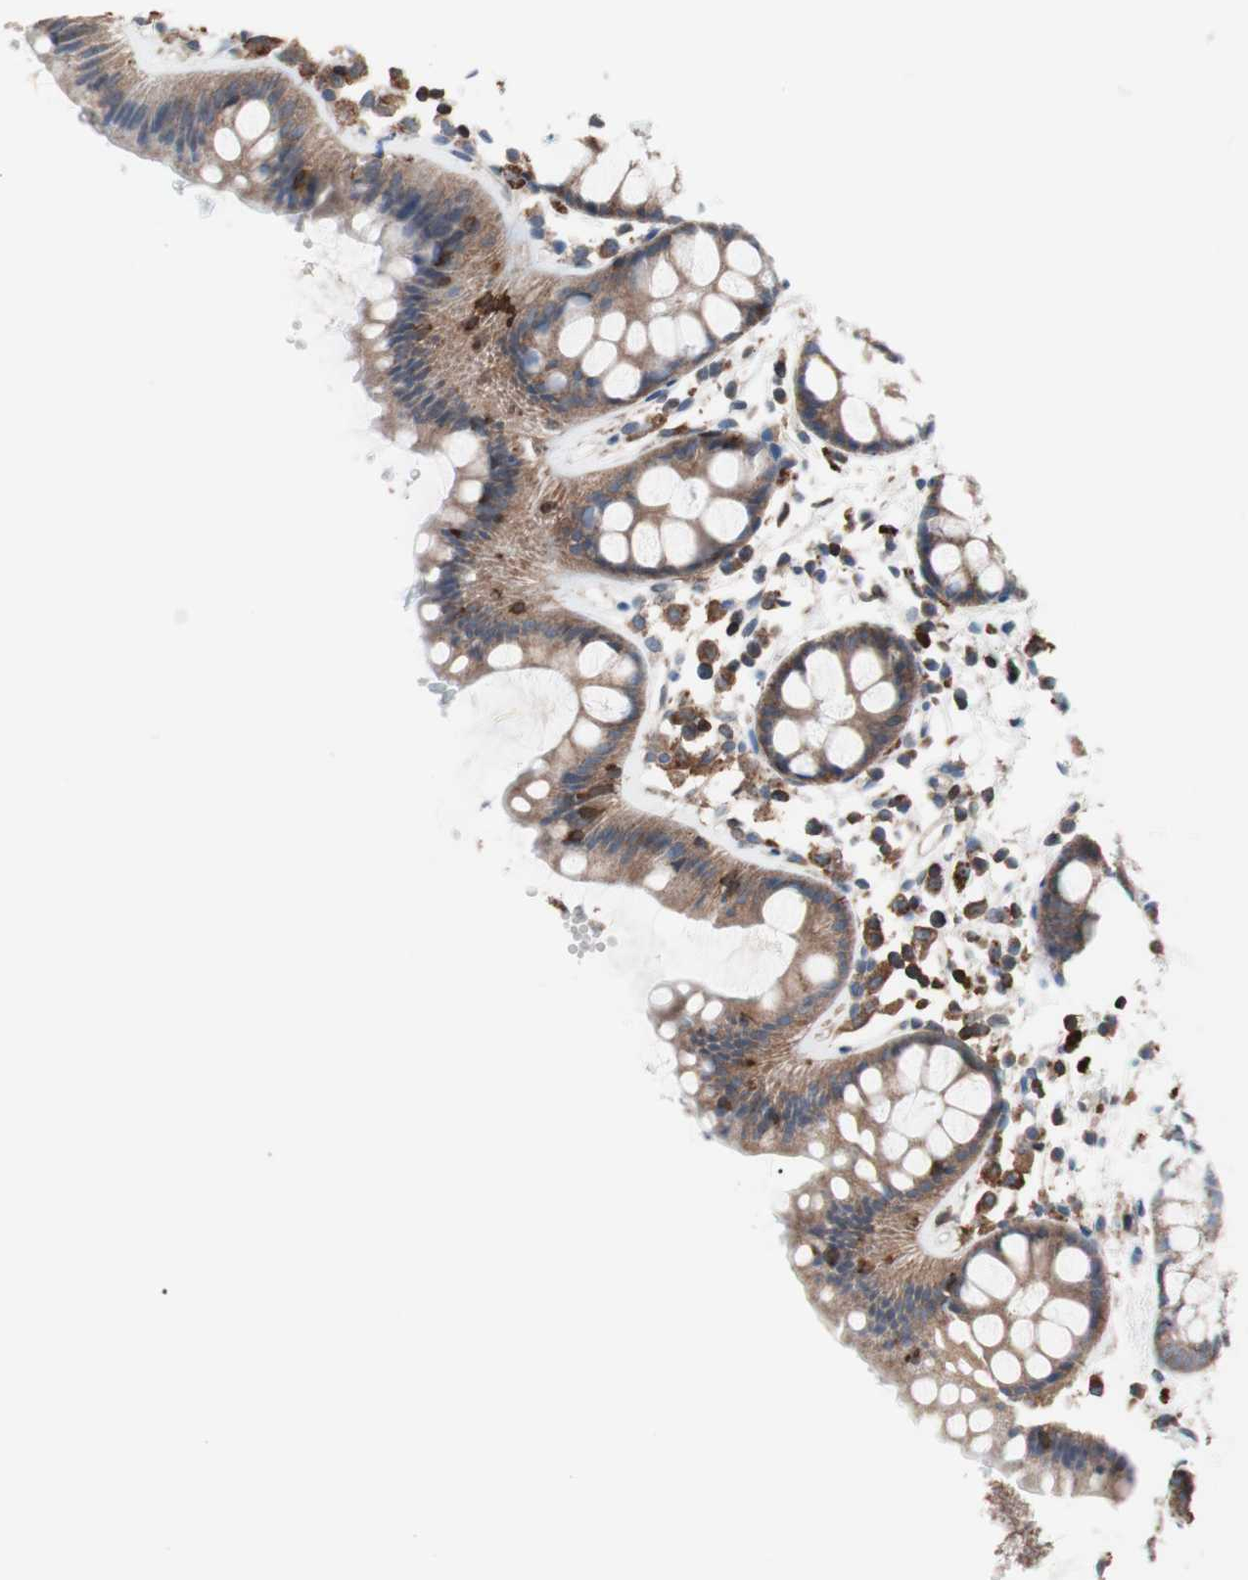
{"staining": {"intensity": "moderate", "quantity": ">75%", "location": "cytoplasmic/membranous"}, "tissue": "rectum", "cell_type": "Glandular cells", "image_type": "normal", "snomed": [{"axis": "morphology", "description": "Normal tissue, NOS"}, {"axis": "topography", "description": "Rectum"}], "caption": "Immunohistochemical staining of unremarkable human rectum reveals moderate cytoplasmic/membranous protein expression in about >75% of glandular cells.", "gene": "PIK3R1", "patient": {"sex": "female", "age": 66}}